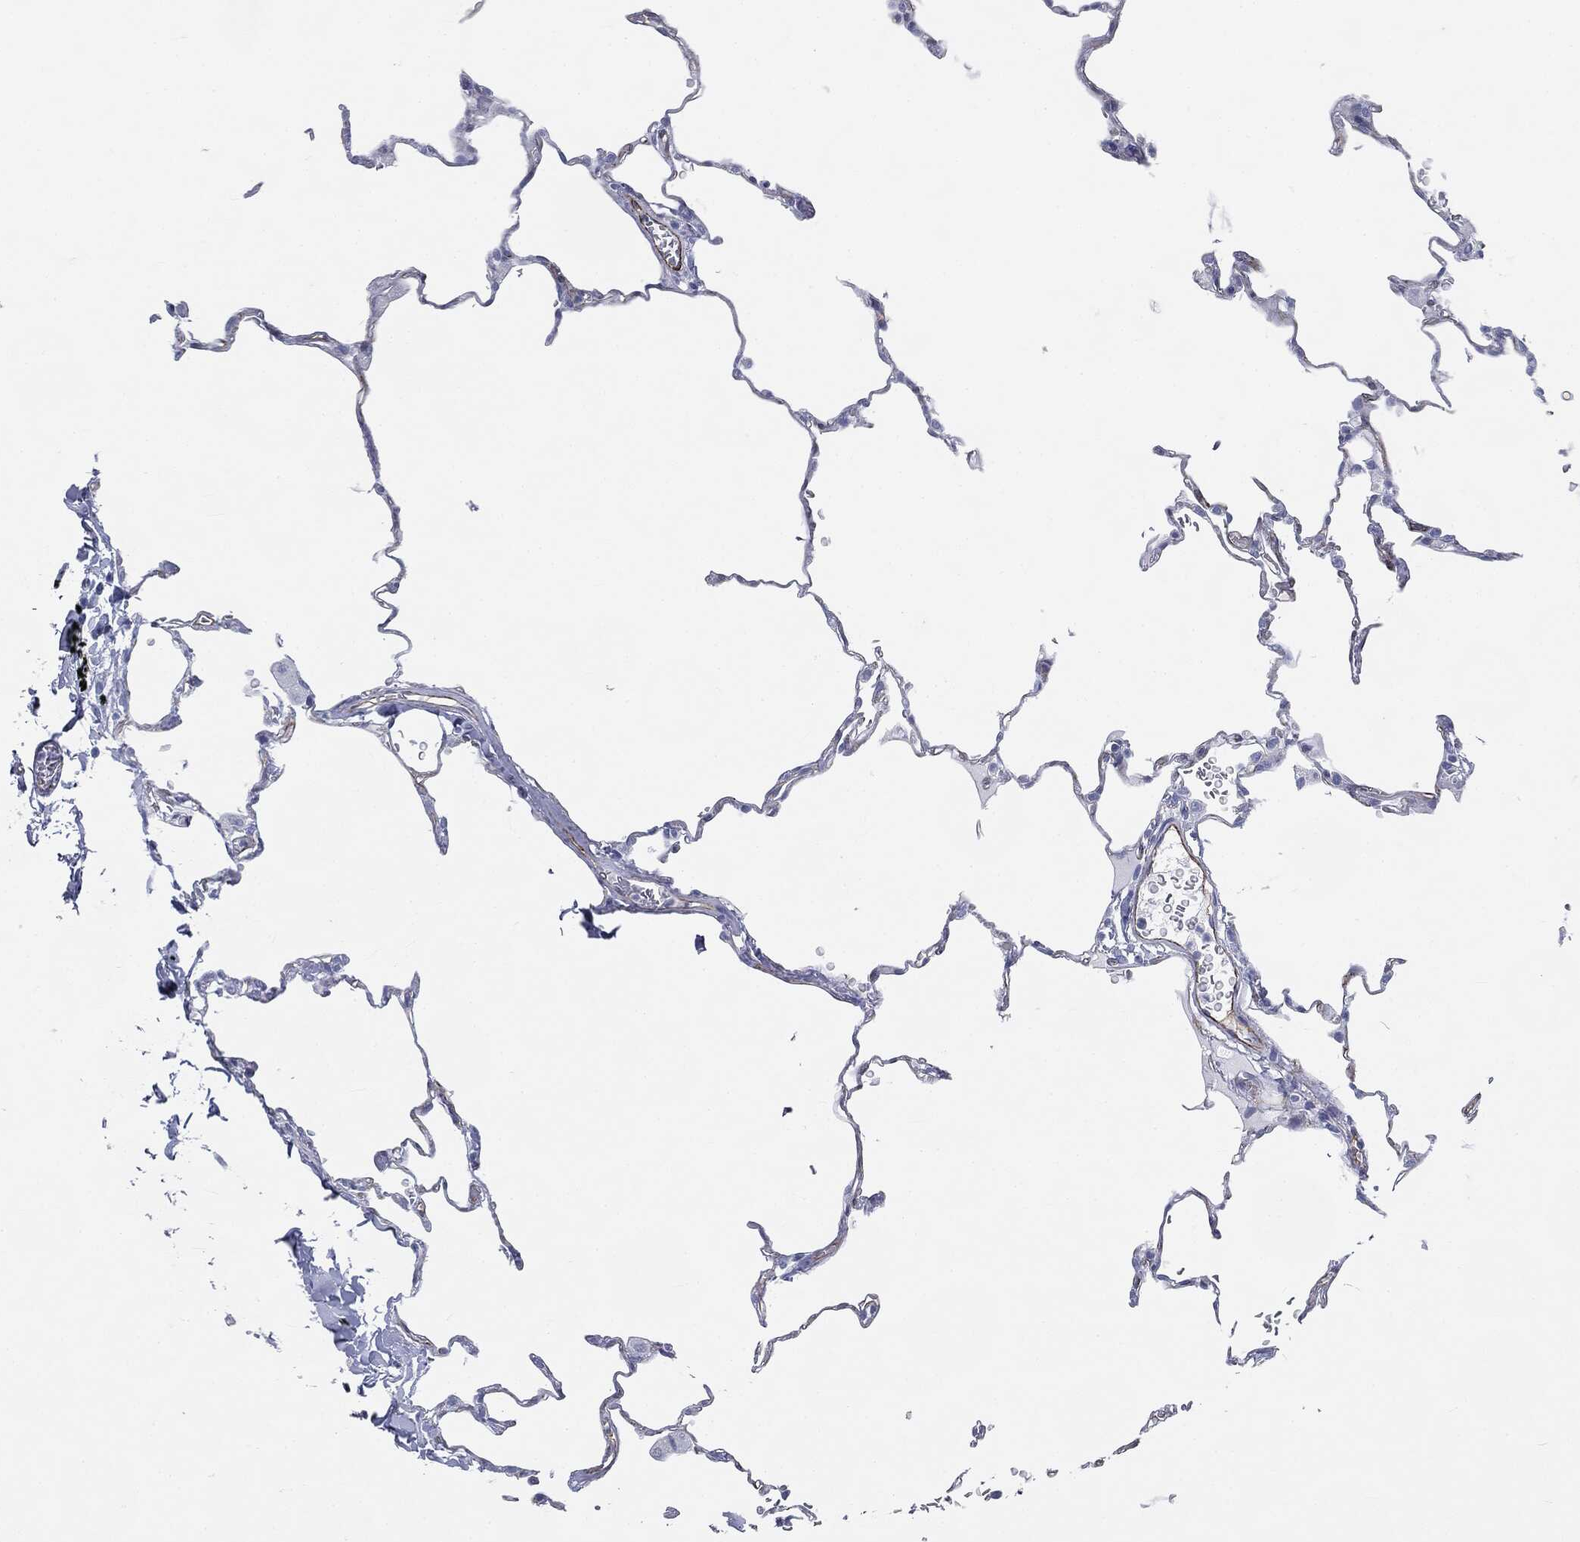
{"staining": {"intensity": "negative", "quantity": "none", "location": "none"}, "tissue": "lung", "cell_type": "Alveolar cells", "image_type": "normal", "snomed": [{"axis": "morphology", "description": "Normal tissue, NOS"}, {"axis": "morphology", "description": "Adenocarcinoma, metastatic, NOS"}, {"axis": "topography", "description": "Lung"}], "caption": "Immunohistochemistry (IHC) of benign human lung exhibits no expression in alveolar cells. (Immunohistochemistry (IHC), brightfield microscopy, high magnification).", "gene": "MUC5AC", "patient": {"sex": "male", "age": 45}}